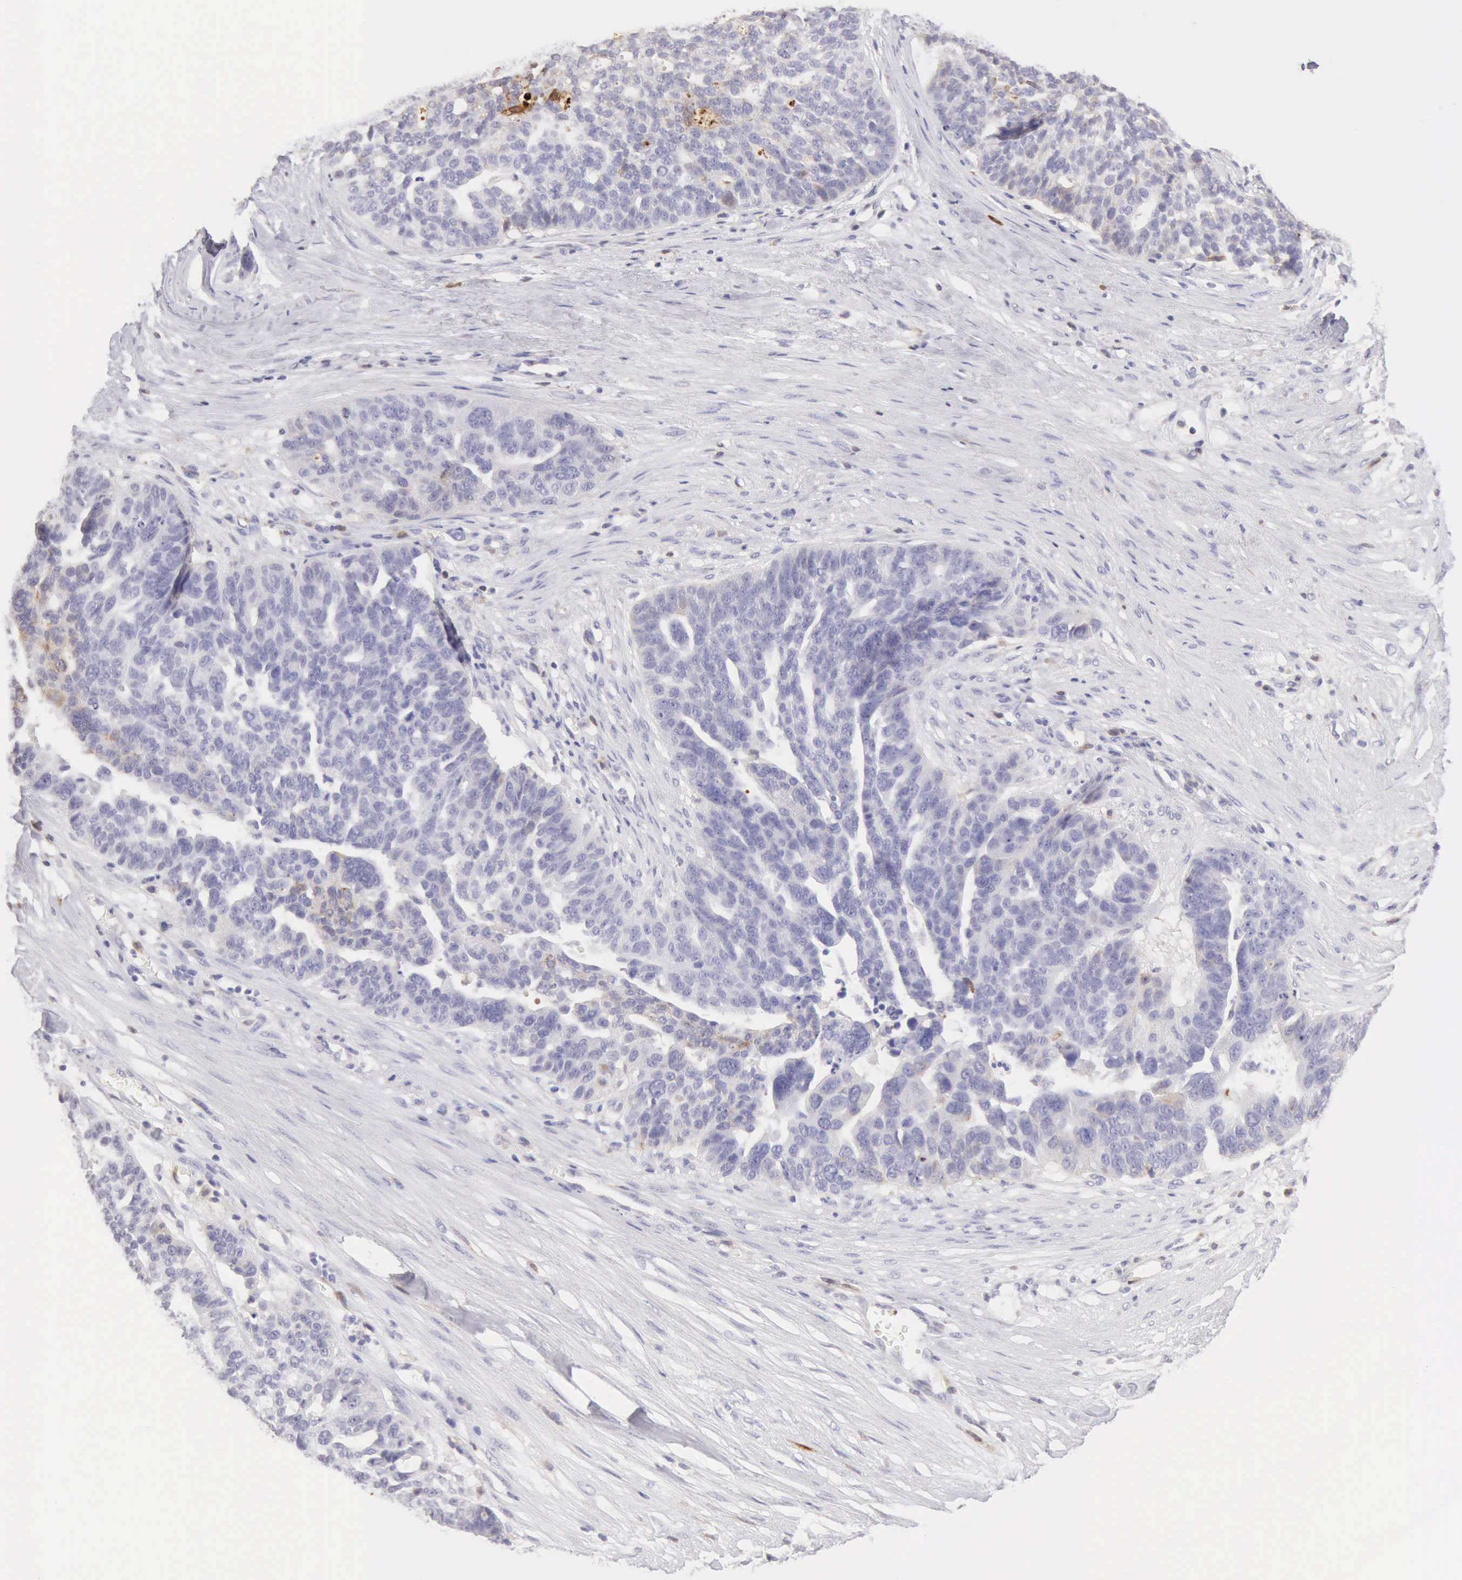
{"staining": {"intensity": "weak", "quantity": "<25%", "location": "cytoplasmic/membranous"}, "tissue": "ovarian cancer", "cell_type": "Tumor cells", "image_type": "cancer", "snomed": [{"axis": "morphology", "description": "Cystadenocarcinoma, serous, NOS"}, {"axis": "topography", "description": "Ovary"}], "caption": "Tumor cells show no significant protein staining in serous cystadenocarcinoma (ovarian). (Stains: DAB immunohistochemistry with hematoxylin counter stain, Microscopy: brightfield microscopy at high magnification).", "gene": "RNASE1", "patient": {"sex": "female", "age": 59}}